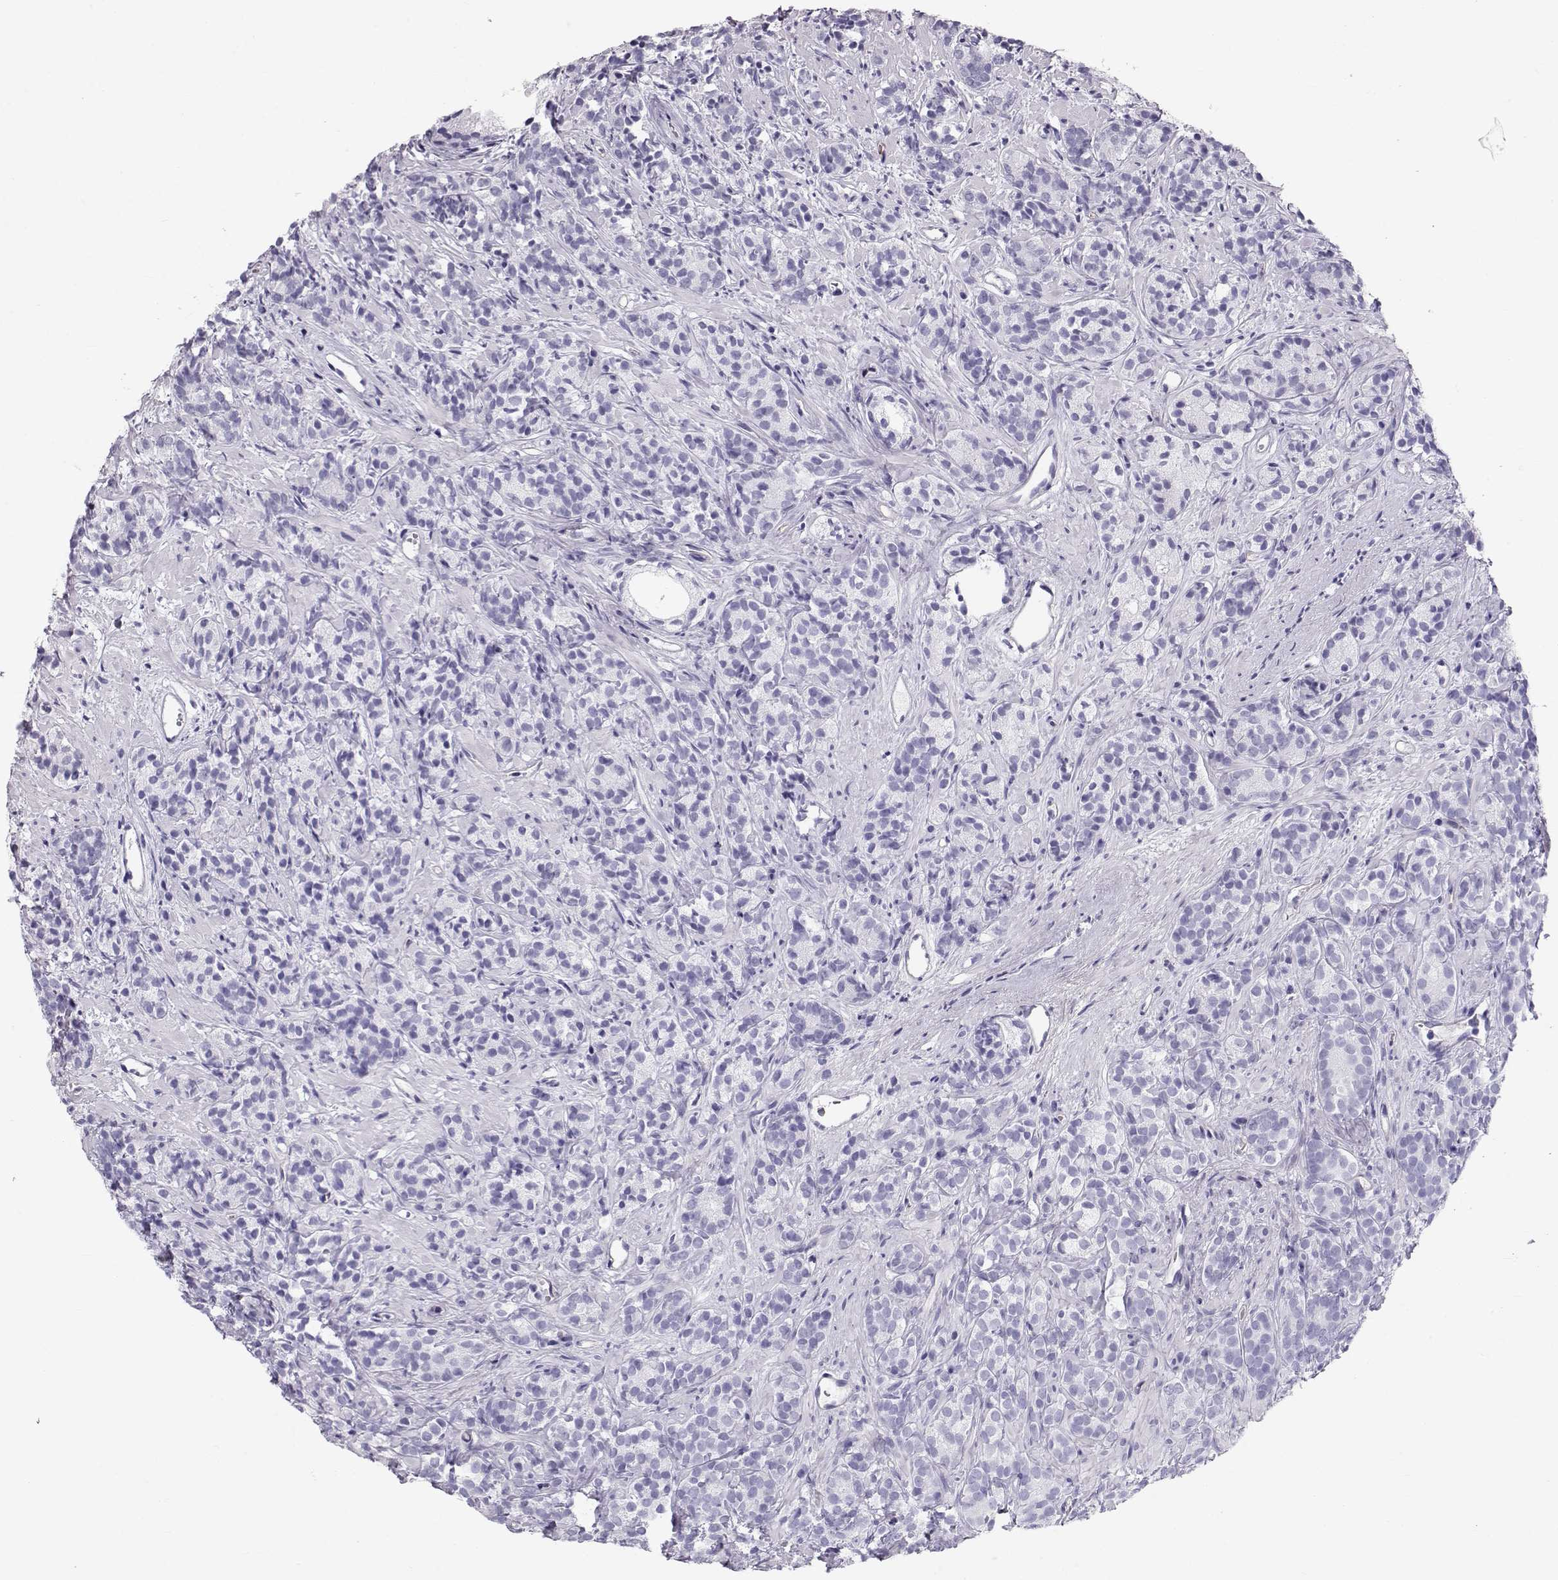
{"staining": {"intensity": "negative", "quantity": "none", "location": "none"}, "tissue": "prostate cancer", "cell_type": "Tumor cells", "image_type": "cancer", "snomed": [{"axis": "morphology", "description": "Adenocarcinoma, High grade"}, {"axis": "topography", "description": "Prostate"}], "caption": "There is no significant staining in tumor cells of prostate cancer.", "gene": "RD3", "patient": {"sex": "male", "age": 84}}